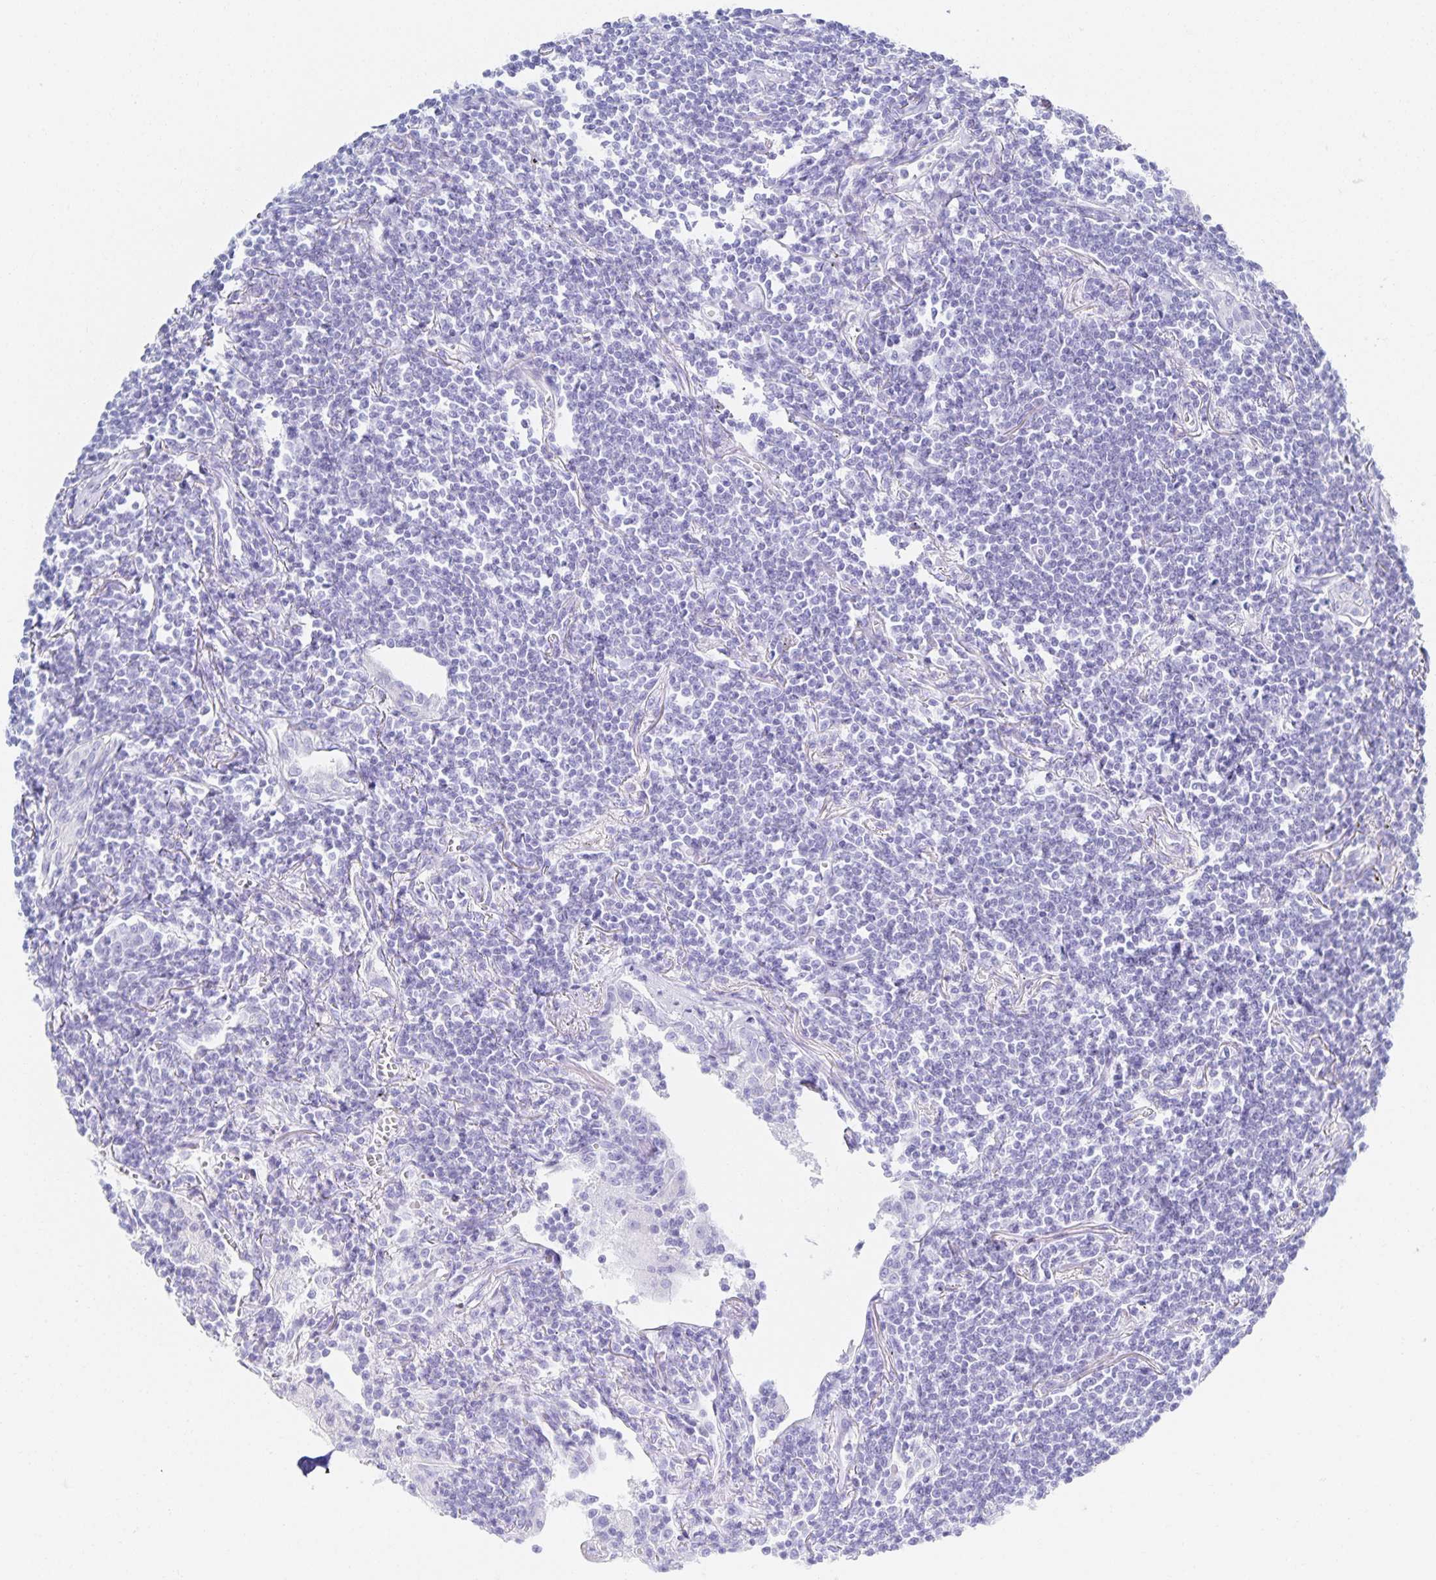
{"staining": {"intensity": "negative", "quantity": "none", "location": "none"}, "tissue": "lymphoma", "cell_type": "Tumor cells", "image_type": "cancer", "snomed": [{"axis": "morphology", "description": "Malignant lymphoma, non-Hodgkin's type, Low grade"}, {"axis": "topography", "description": "Lung"}], "caption": "Lymphoma was stained to show a protein in brown. There is no significant staining in tumor cells.", "gene": "SNTN", "patient": {"sex": "female", "age": 71}}